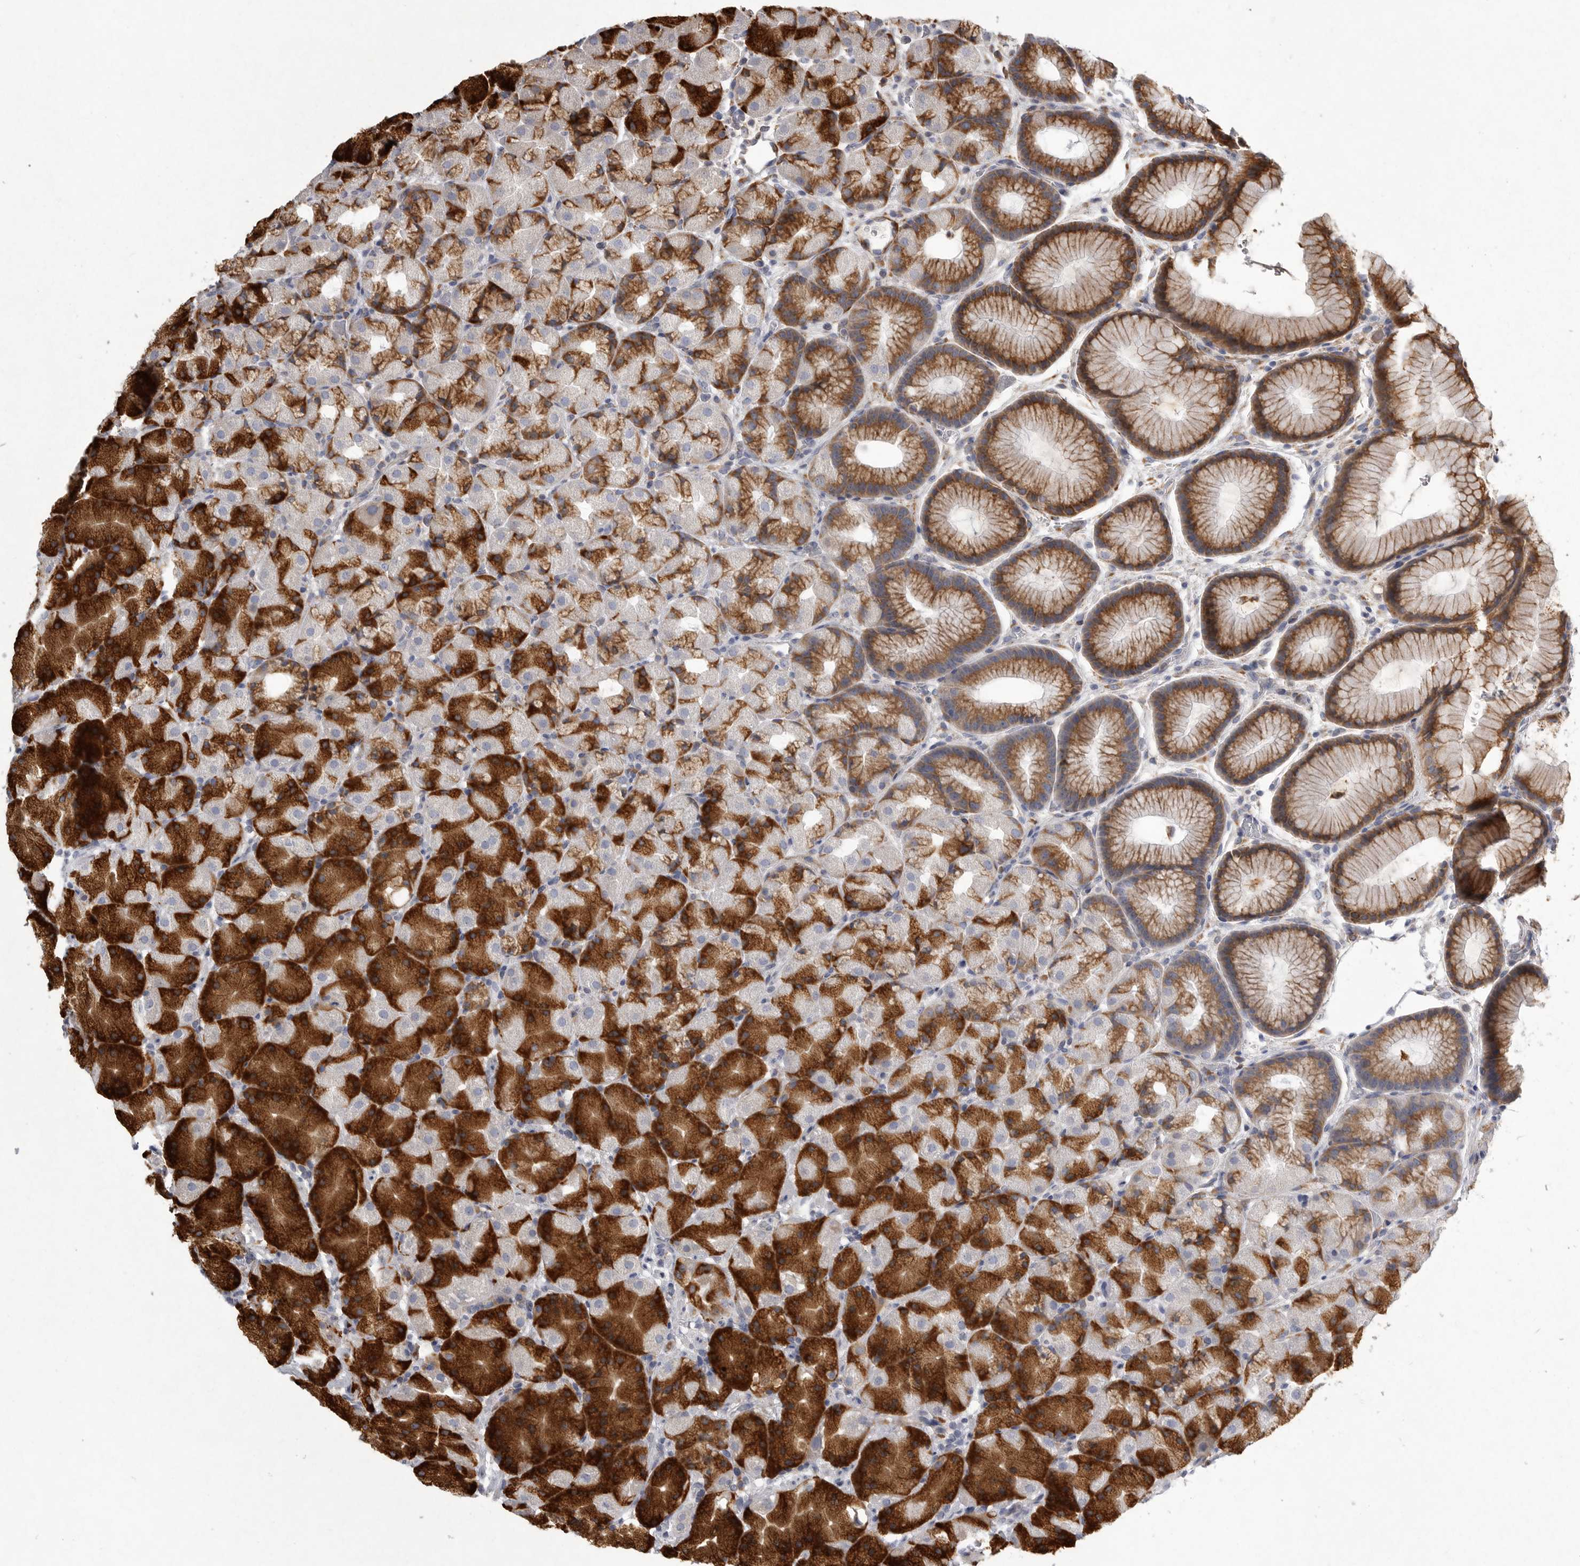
{"staining": {"intensity": "strong", "quantity": "25%-75%", "location": "cytoplasmic/membranous"}, "tissue": "stomach", "cell_type": "Glandular cells", "image_type": "normal", "snomed": [{"axis": "morphology", "description": "Normal tissue, NOS"}, {"axis": "topography", "description": "Stomach, upper"}, {"axis": "topography", "description": "Stomach"}], "caption": "A high-resolution histopathology image shows IHC staining of normal stomach, which reveals strong cytoplasmic/membranous staining in approximately 25%-75% of glandular cells.", "gene": "MINPP1", "patient": {"sex": "male", "age": 48}}